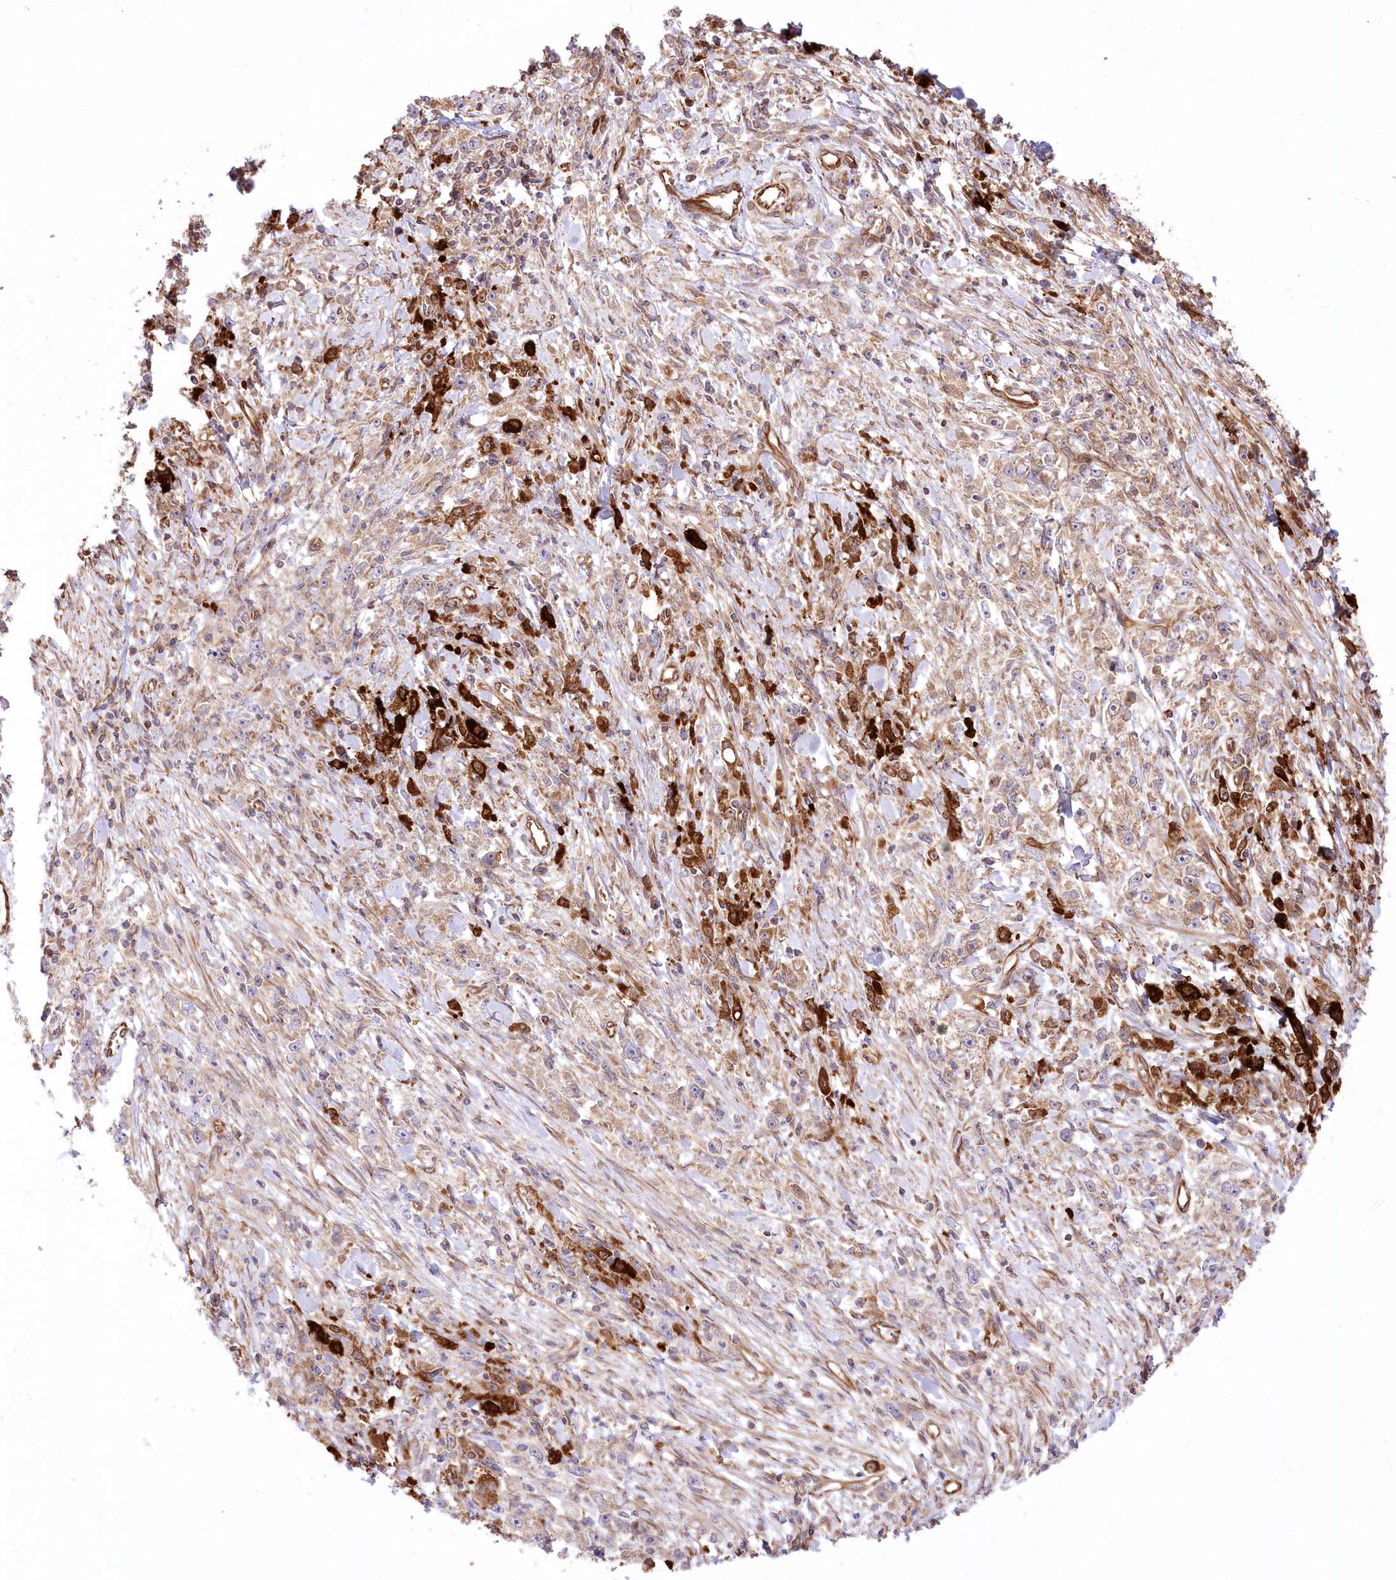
{"staining": {"intensity": "negative", "quantity": "none", "location": "none"}, "tissue": "stomach cancer", "cell_type": "Tumor cells", "image_type": "cancer", "snomed": [{"axis": "morphology", "description": "Adenocarcinoma, NOS"}, {"axis": "topography", "description": "Stomach"}], "caption": "IHC of human stomach adenocarcinoma shows no expression in tumor cells.", "gene": "TTC1", "patient": {"sex": "female", "age": 59}}